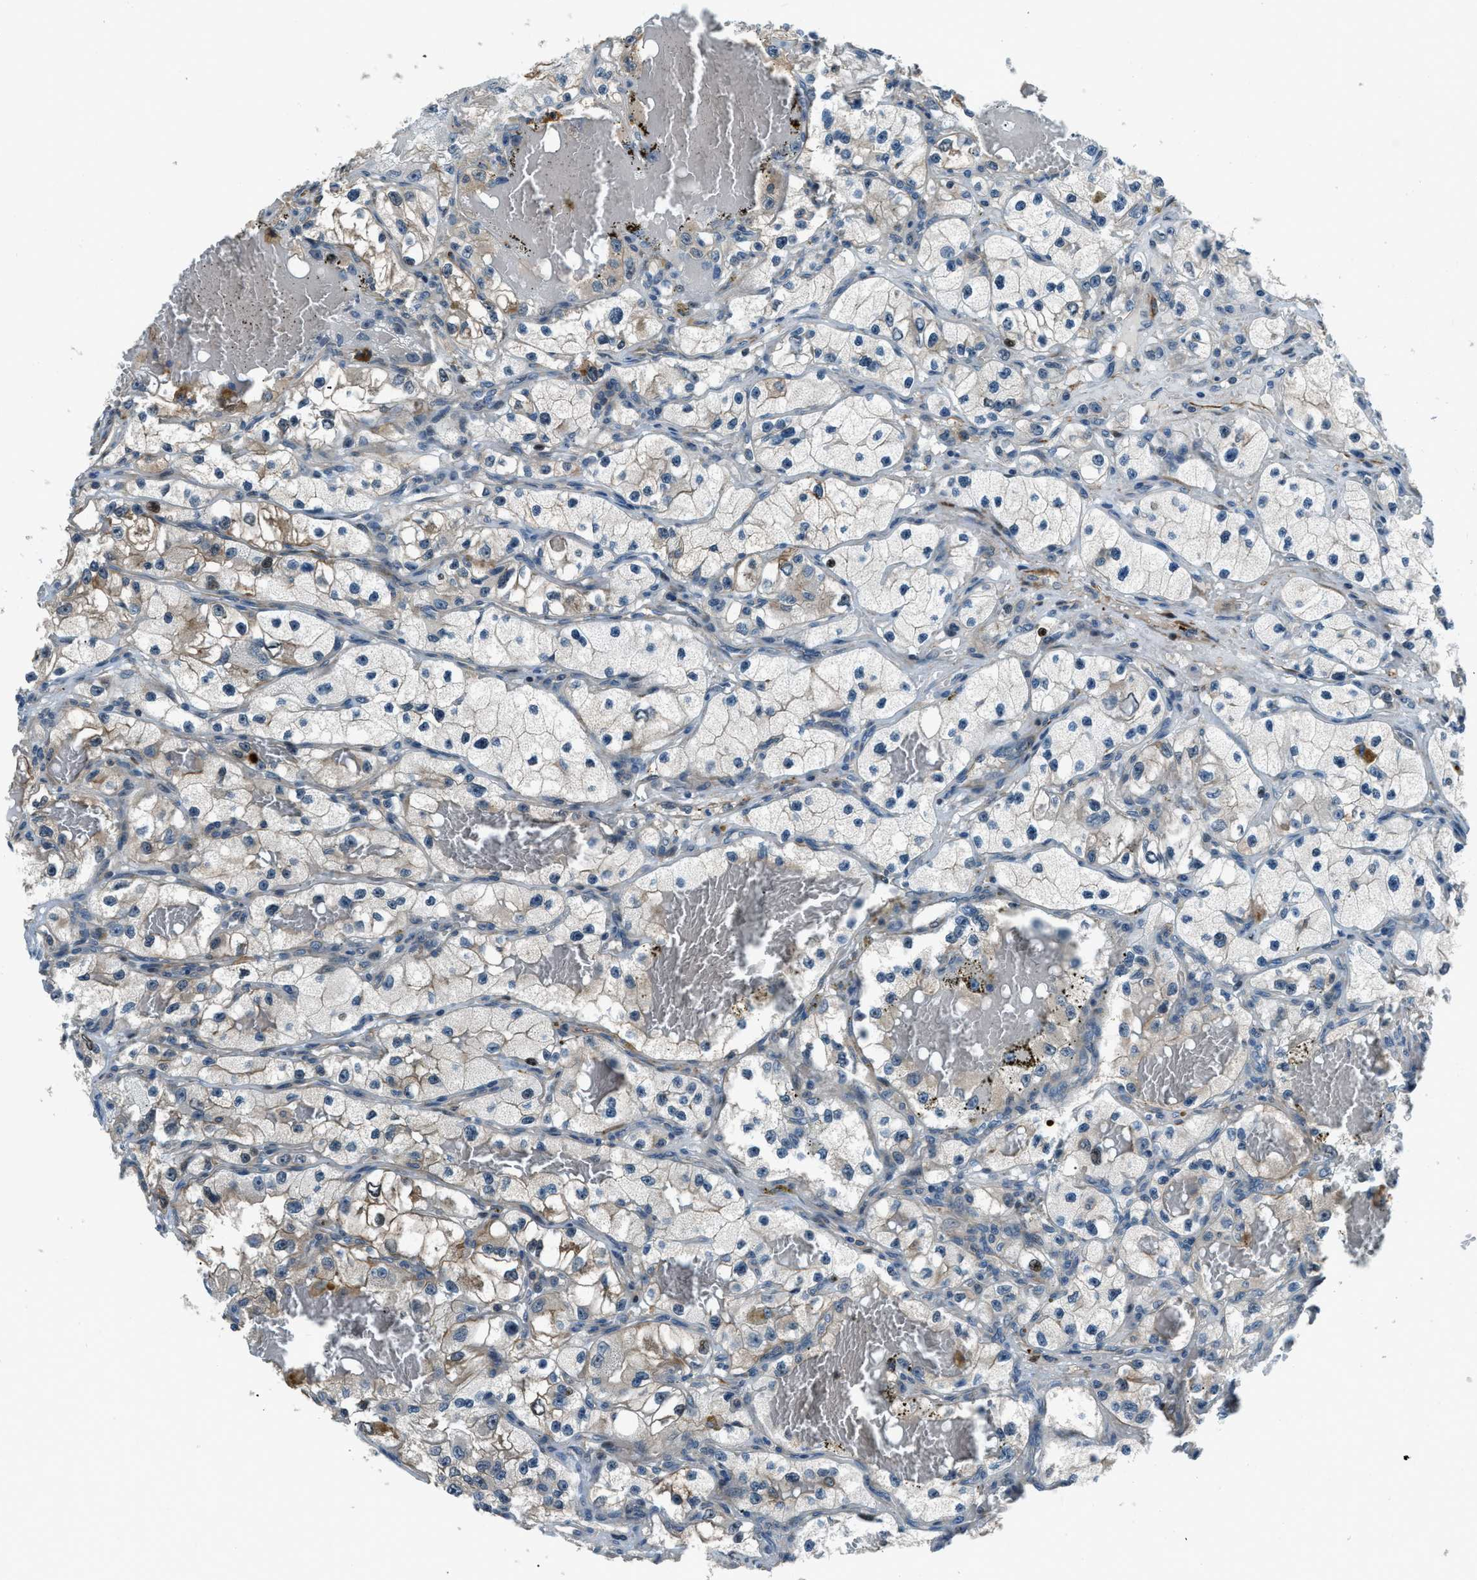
{"staining": {"intensity": "moderate", "quantity": "25%-75%", "location": "cytoplasmic/membranous"}, "tissue": "renal cancer", "cell_type": "Tumor cells", "image_type": "cancer", "snomed": [{"axis": "morphology", "description": "Adenocarcinoma, NOS"}, {"axis": "topography", "description": "Kidney"}], "caption": "Moderate cytoplasmic/membranous staining for a protein is seen in approximately 25%-75% of tumor cells of renal cancer (adenocarcinoma) using IHC.", "gene": "NUDCD3", "patient": {"sex": "female", "age": 57}}